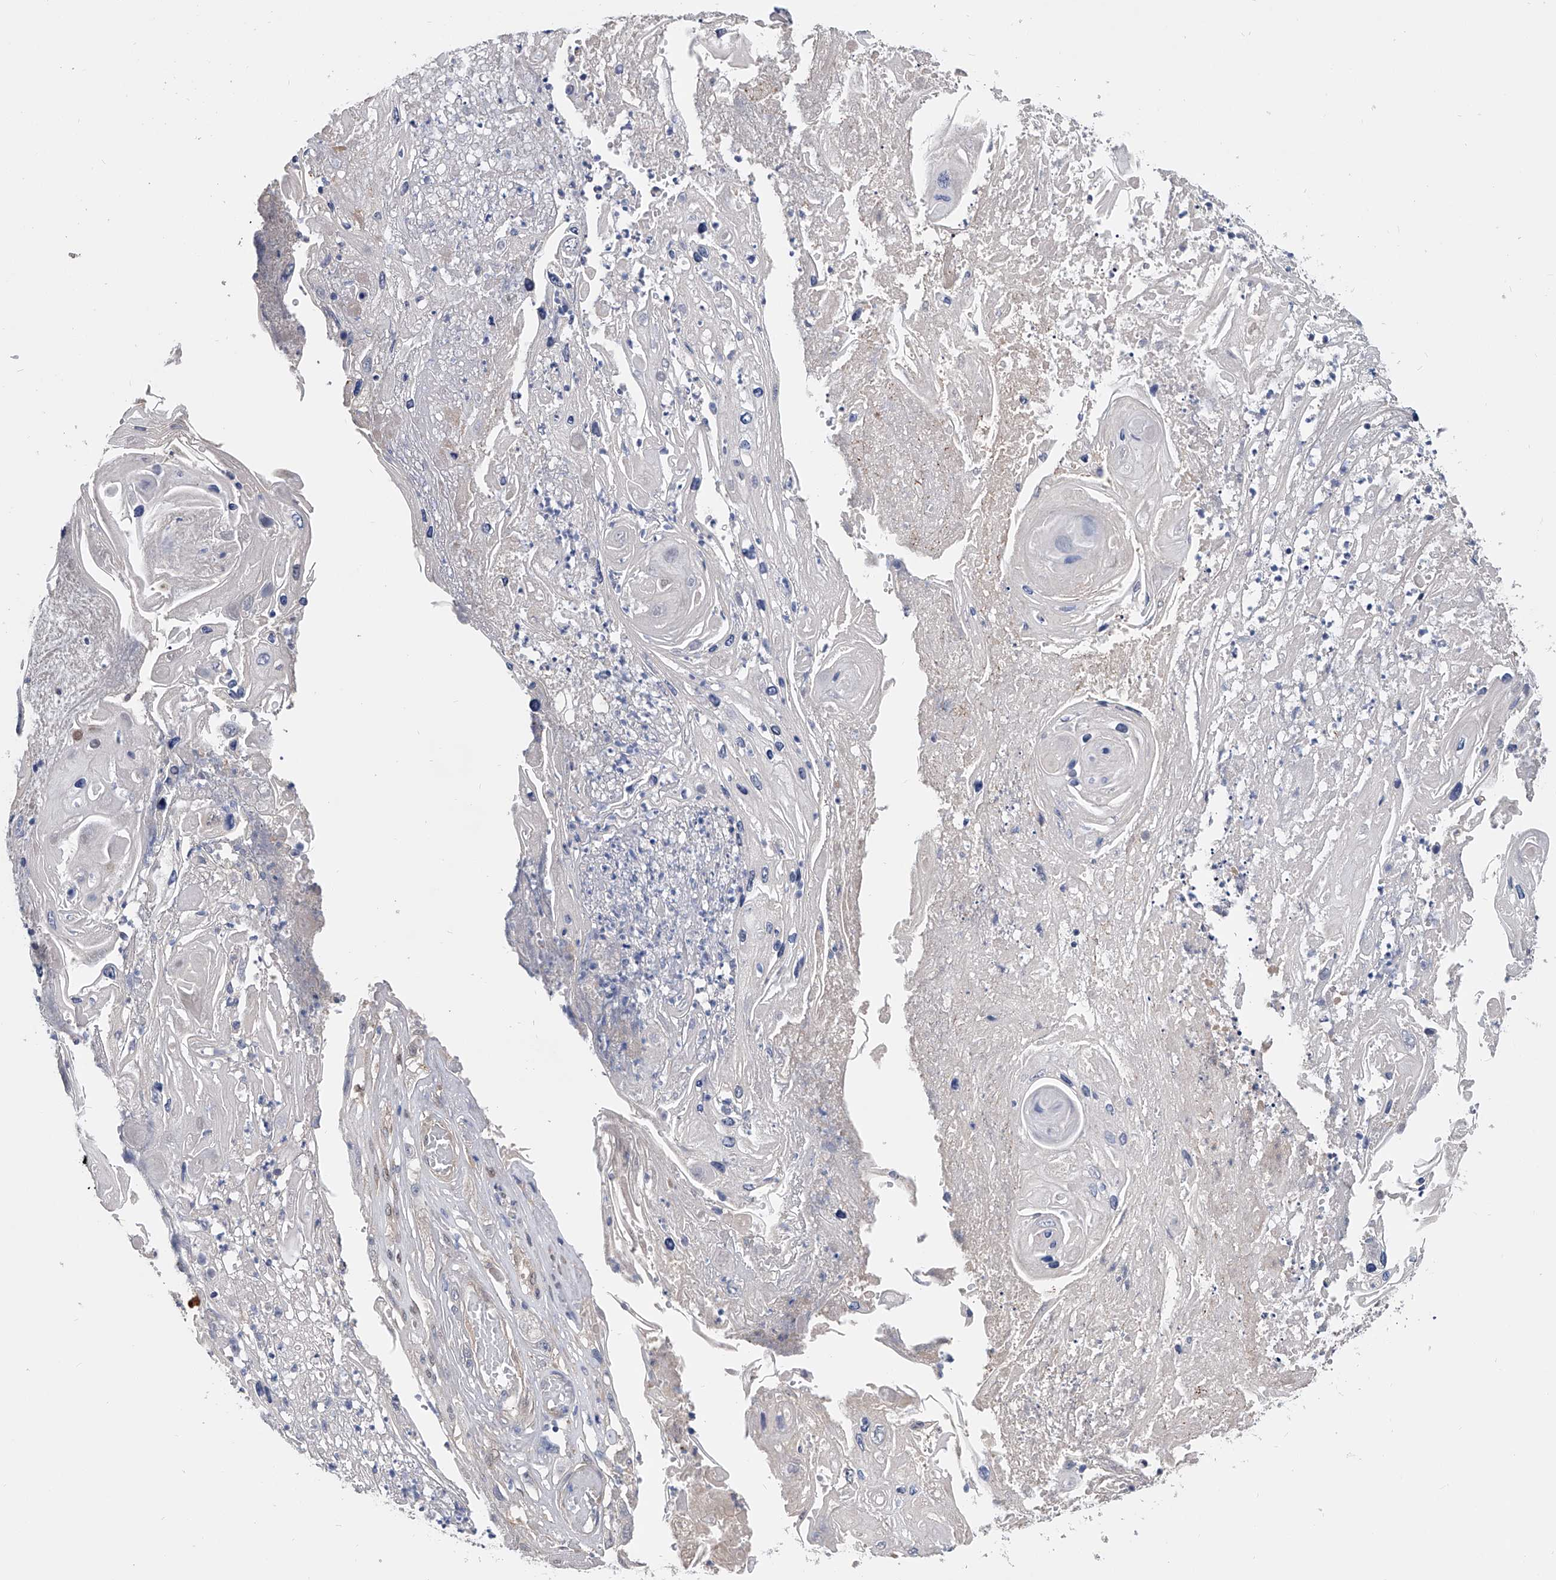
{"staining": {"intensity": "negative", "quantity": "none", "location": "none"}, "tissue": "skin cancer", "cell_type": "Tumor cells", "image_type": "cancer", "snomed": [{"axis": "morphology", "description": "Squamous cell carcinoma, NOS"}, {"axis": "topography", "description": "Skin"}], "caption": "Immunohistochemical staining of skin cancer (squamous cell carcinoma) demonstrates no significant positivity in tumor cells.", "gene": "PGM3", "patient": {"sex": "male", "age": 55}}